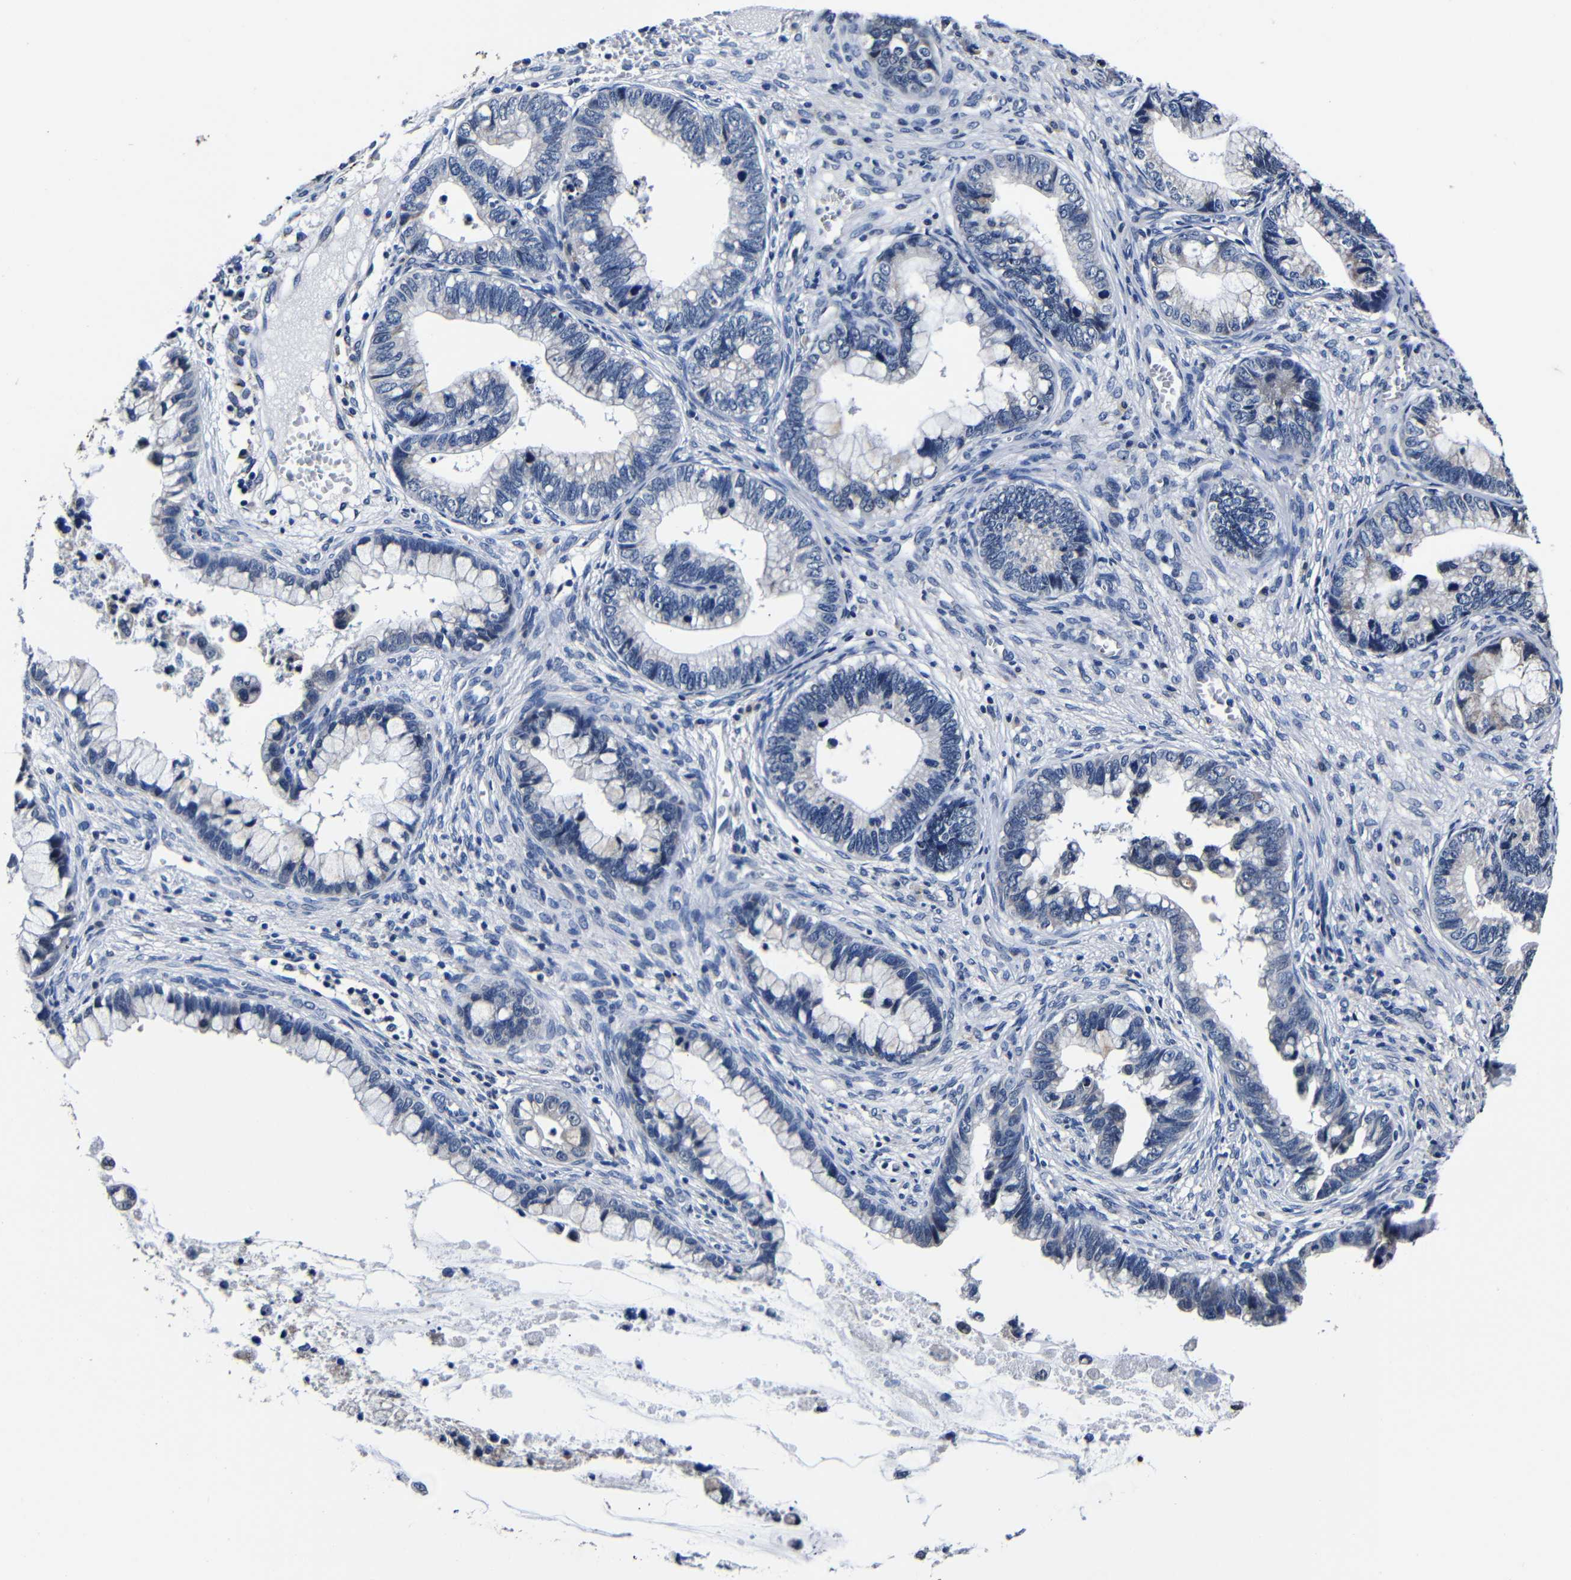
{"staining": {"intensity": "negative", "quantity": "none", "location": "none"}, "tissue": "cervical cancer", "cell_type": "Tumor cells", "image_type": "cancer", "snomed": [{"axis": "morphology", "description": "Adenocarcinoma, NOS"}, {"axis": "topography", "description": "Cervix"}], "caption": "The histopathology image exhibits no staining of tumor cells in cervical adenocarcinoma.", "gene": "DEPP1", "patient": {"sex": "female", "age": 44}}